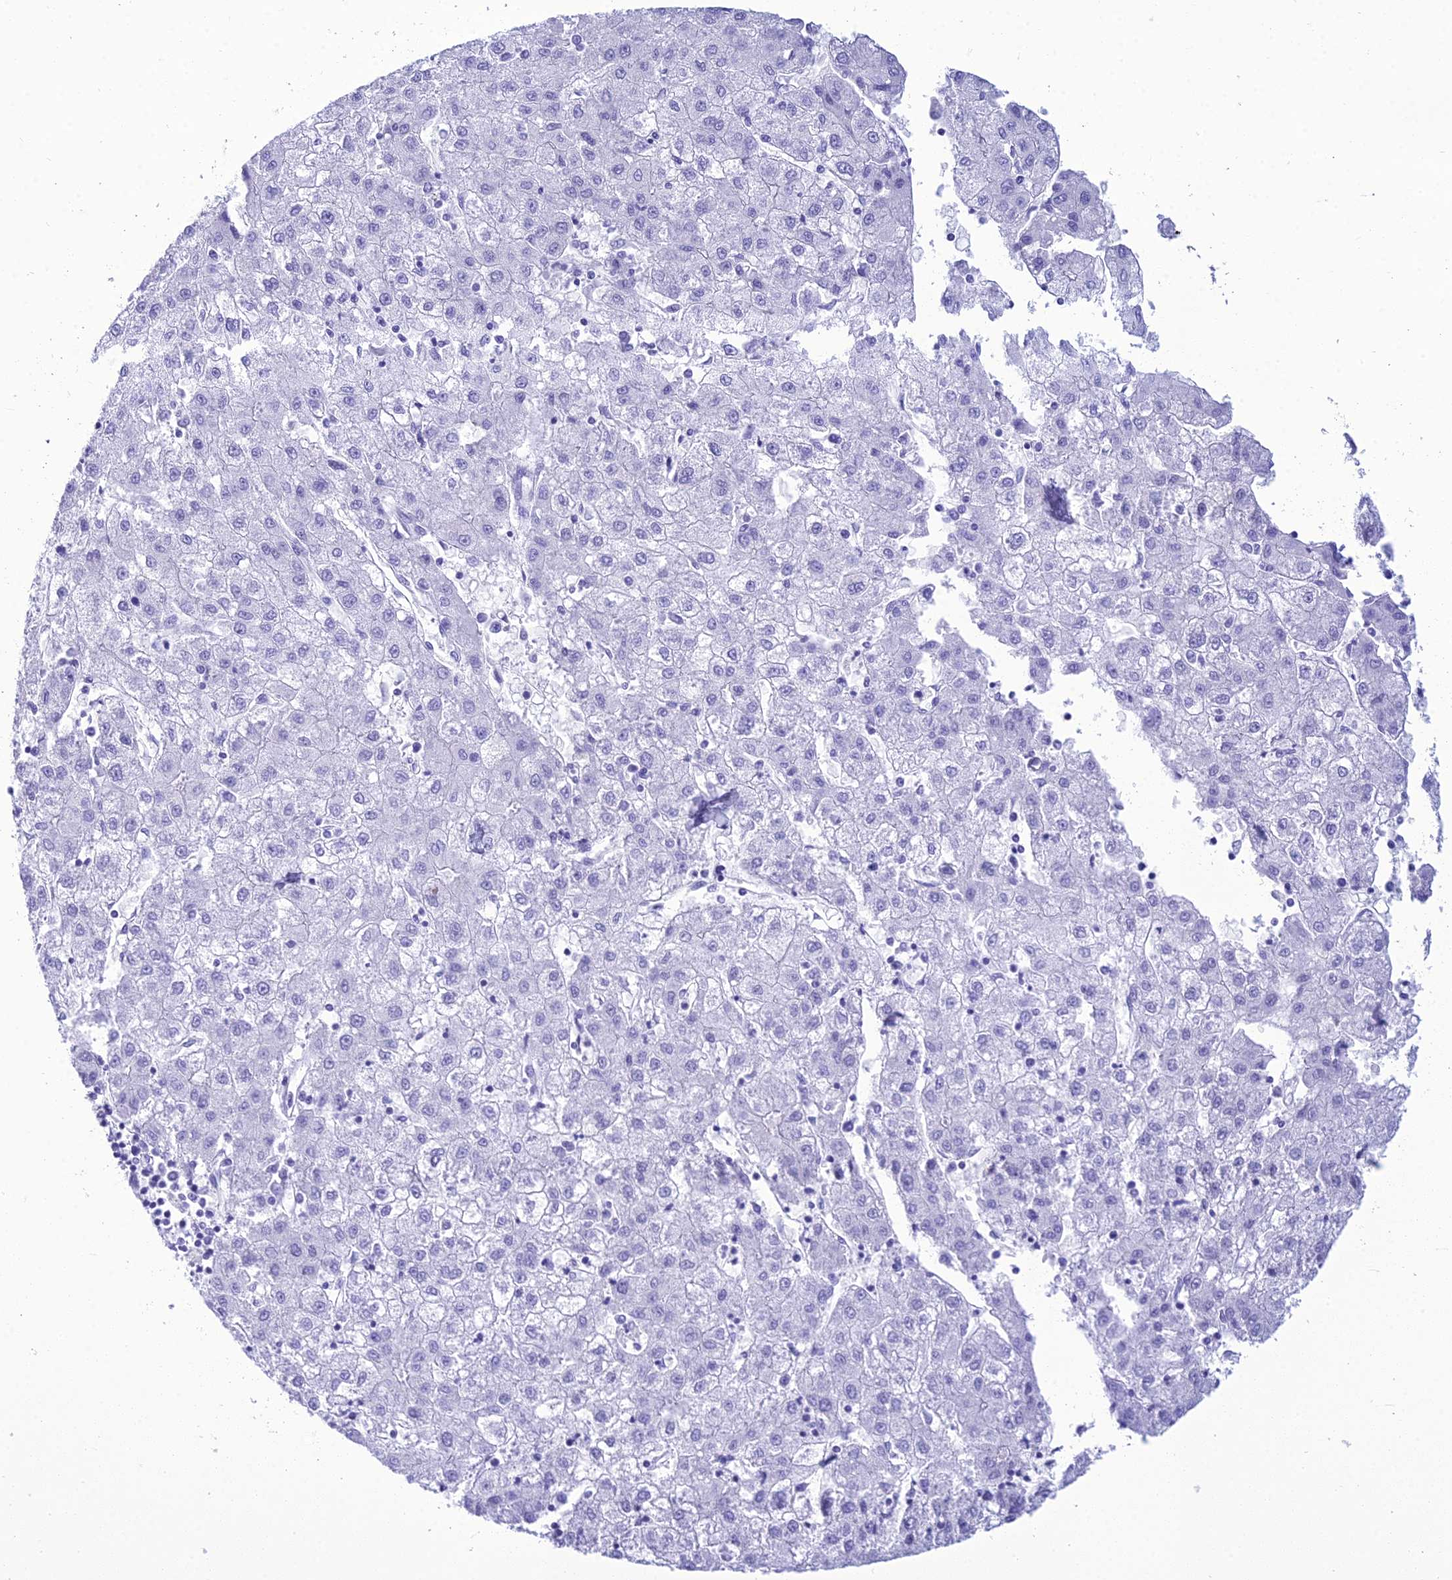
{"staining": {"intensity": "negative", "quantity": "none", "location": "none"}, "tissue": "liver cancer", "cell_type": "Tumor cells", "image_type": "cancer", "snomed": [{"axis": "morphology", "description": "Carcinoma, Hepatocellular, NOS"}, {"axis": "topography", "description": "Liver"}], "caption": "The image demonstrates no significant expression in tumor cells of hepatocellular carcinoma (liver).", "gene": "ZNF442", "patient": {"sex": "male", "age": 72}}